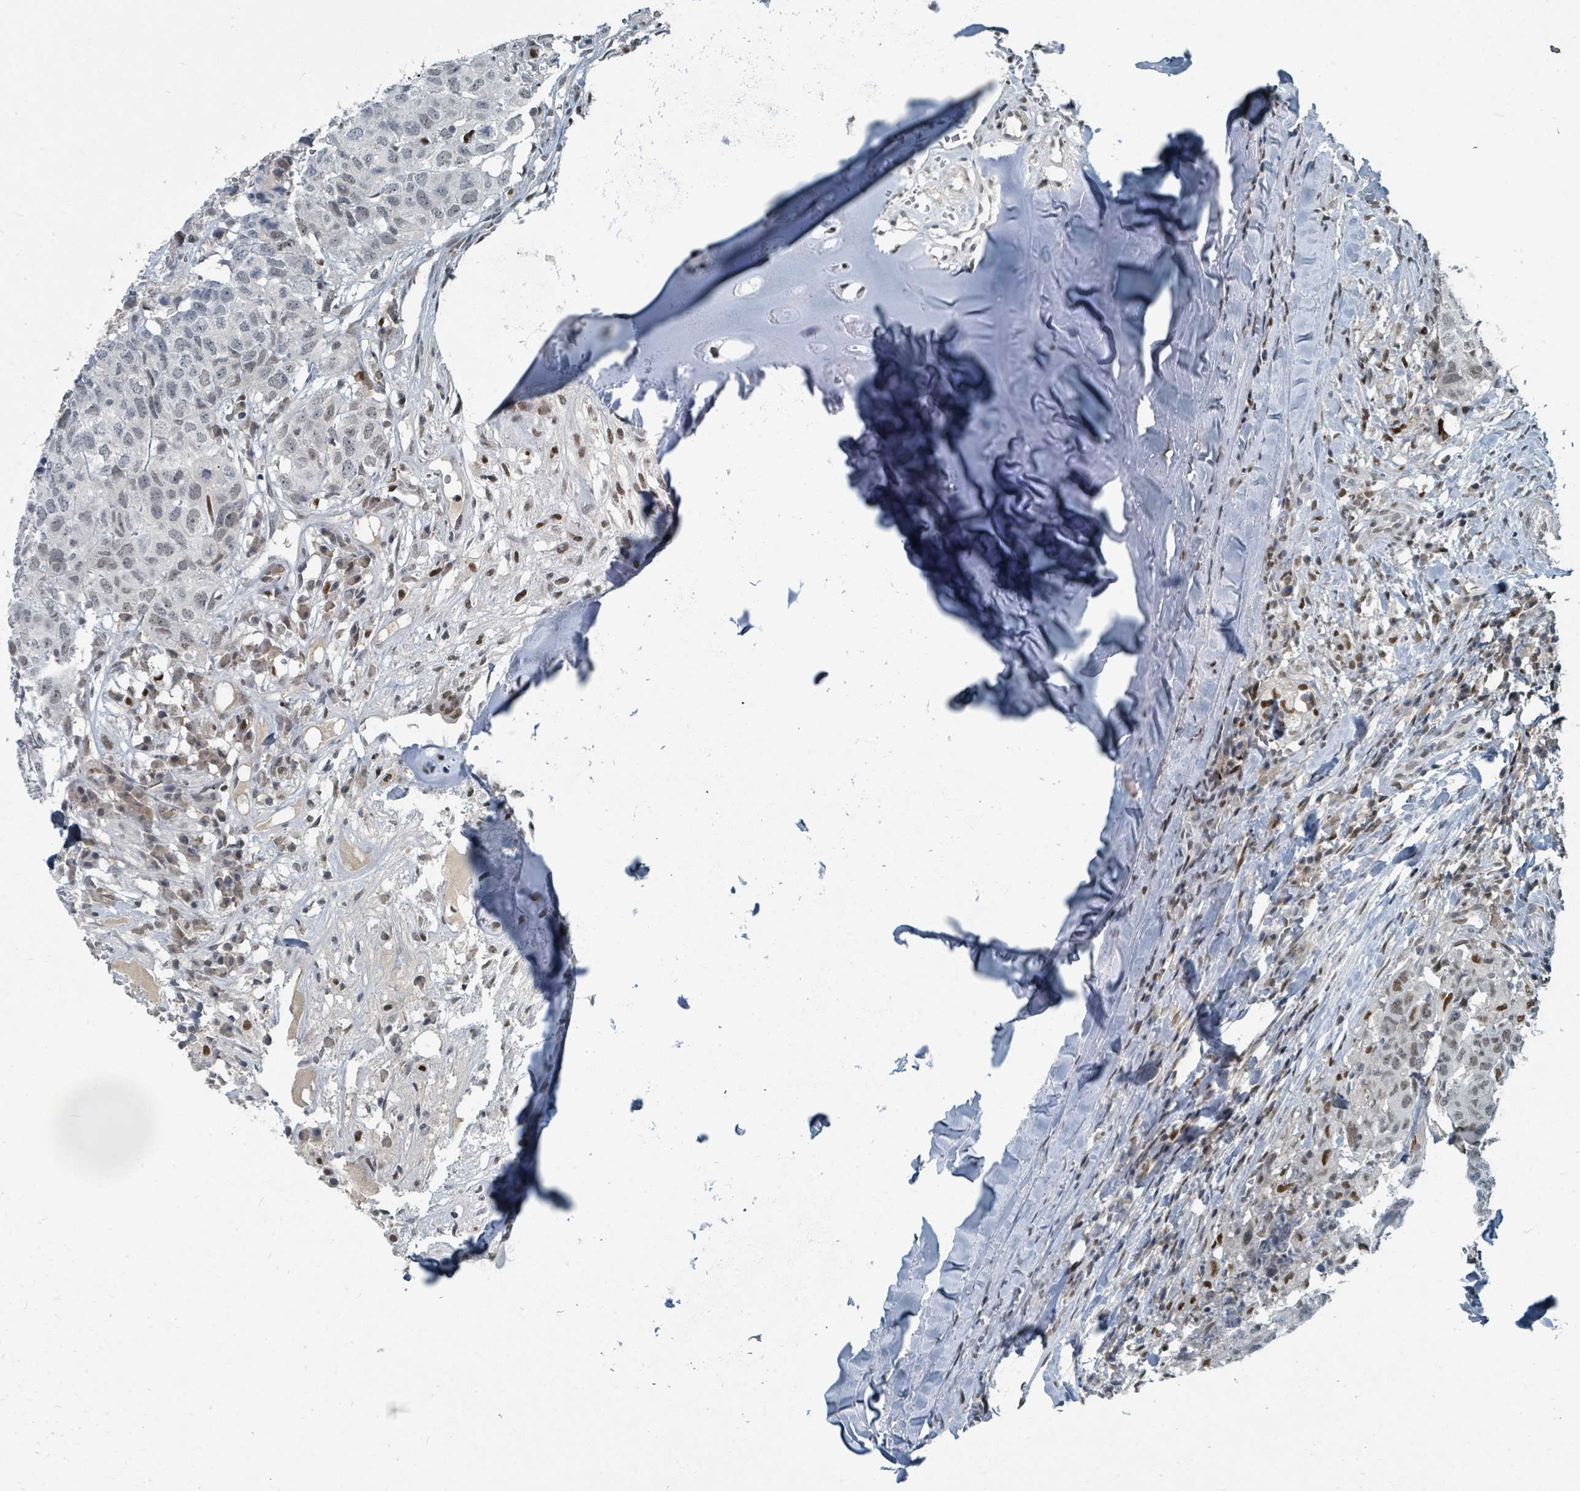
{"staining": {"intensity": "weak", "quantity": "<25%", "location": "nuclear"}, "tissue": "head and neck cancer", "cell_type": "Tumor cells", "image_type": "cancer", "snomed": [{"axis": "morphology", "description": "Normal tissue, NOS"}, {"axis": "morphology", "description": "Squamous cell carcinoma, NOS"}, {"axis": "topography", "description": "Skeletal muscle"}, {"axis": "topography", "description": "Vascular tissue"}, {"axis": "topography", "description": "Peripheral nerve tissue"}, {"axis": "topography", "description": "Head-Neck"}], "caption": "There is no significant staining in tumor cells of head and neck cancer.", "gene": "UCK1", "patient": {"sex": "male", "age": 66}}